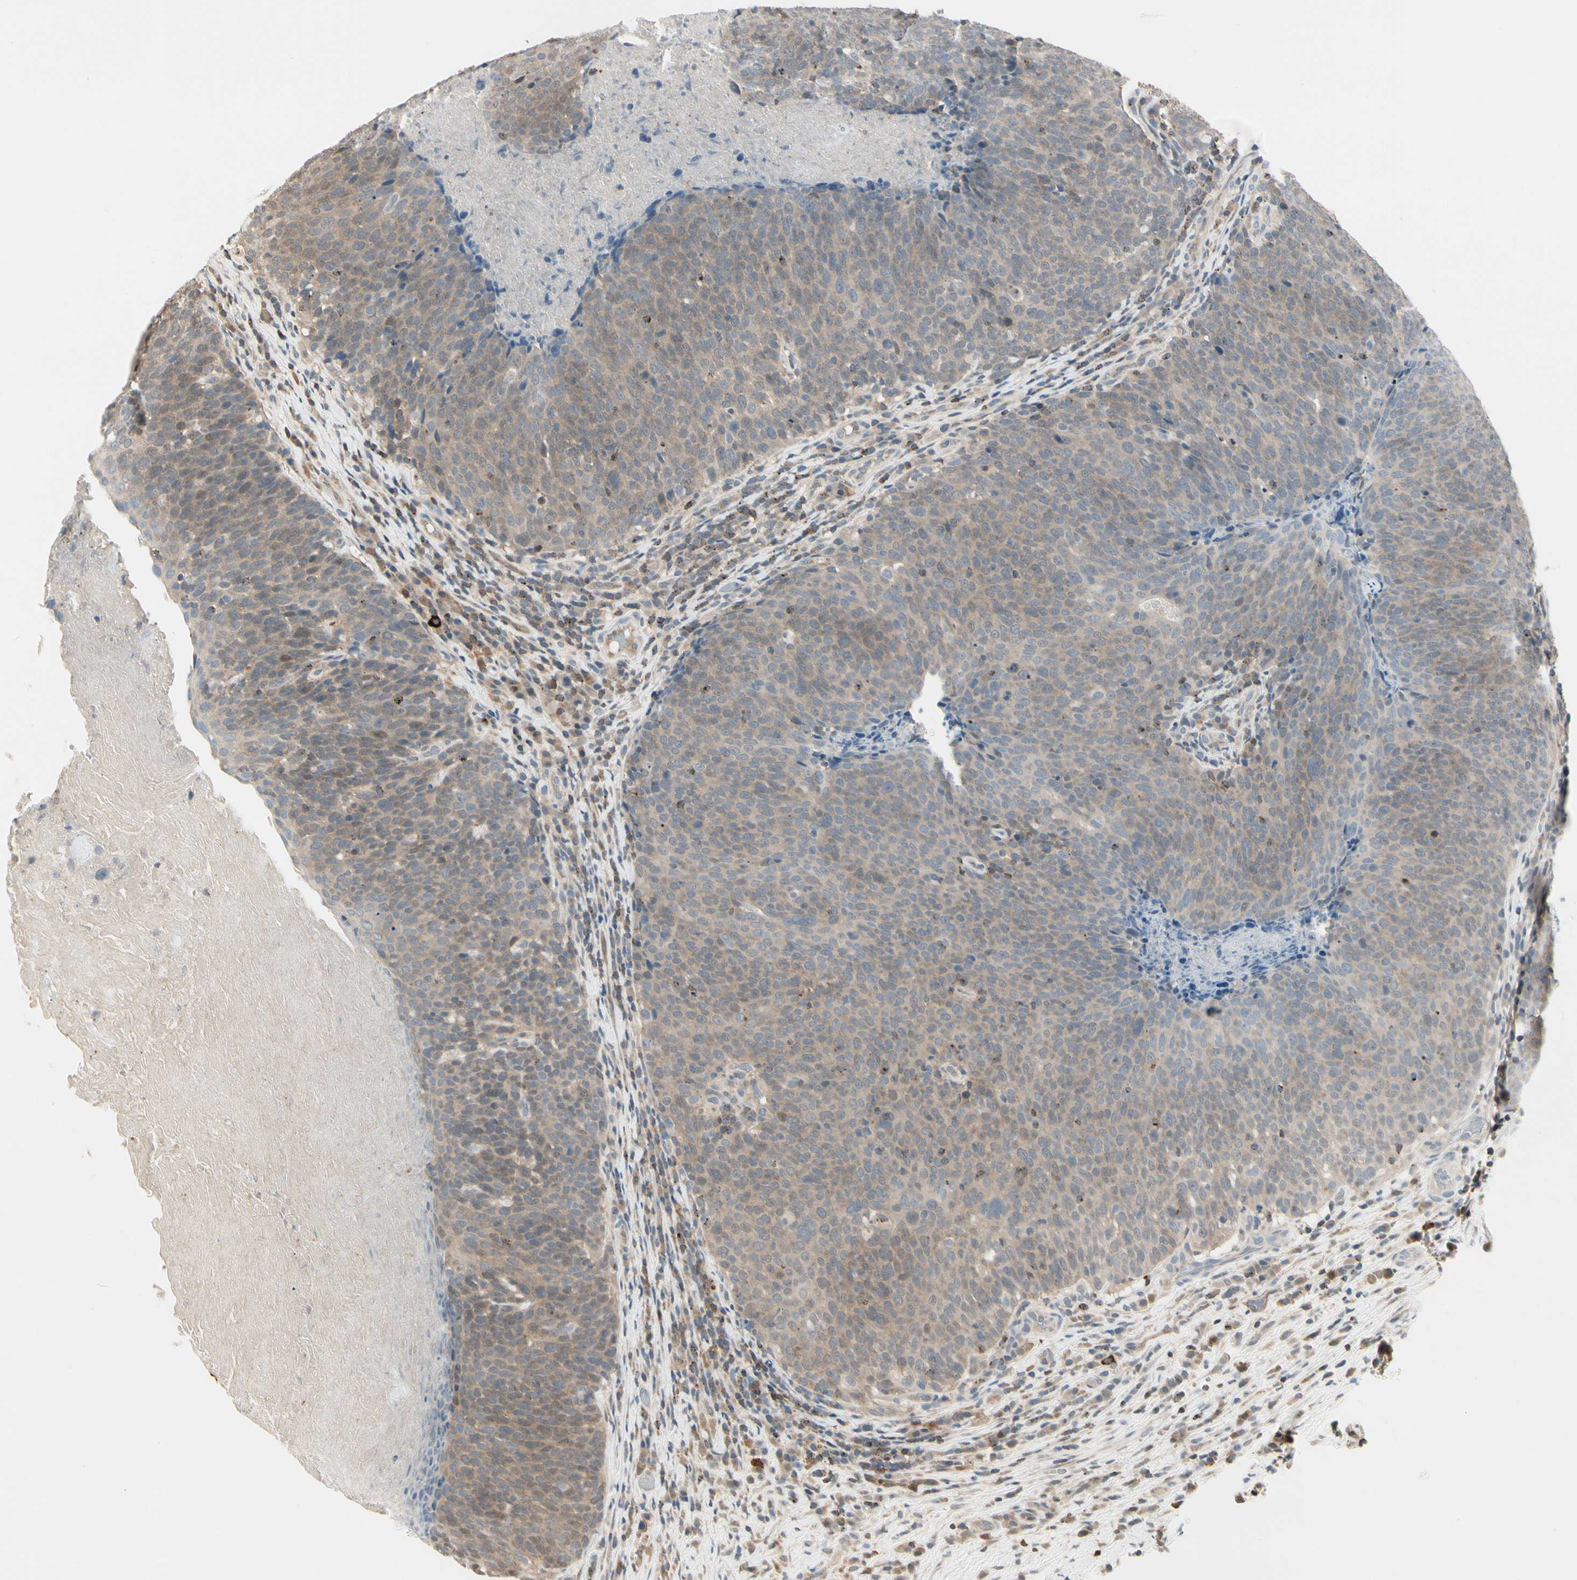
{"staining": {"intensity": "weak", "quantity": ">75%", "location": "cytoplasmic/membranous"}, "tissue": "head and neck cancer", "cell_type": "Tumor cells", "image_type": "cancer", "snomed": [{"axis": "morphology", "description": "Squamous cell carcinoma, NOS"}, {"axis": "morphology", "description": "Squamous cell carcinoma, metastatic, NOS"}, {"axis": "topography", "description": "Lymph node"}, {"axis": "topography", "description": "Head-Neck"}], "caption": "Immunohistochemical staining of squamous cell carcinoma (head and neck) reveals low levels of weak cytoplasmic/membranous staining in approximately >75% of tumor cells.", "gene": "EVC", "patient": {"sex": "male", "age": 62}}